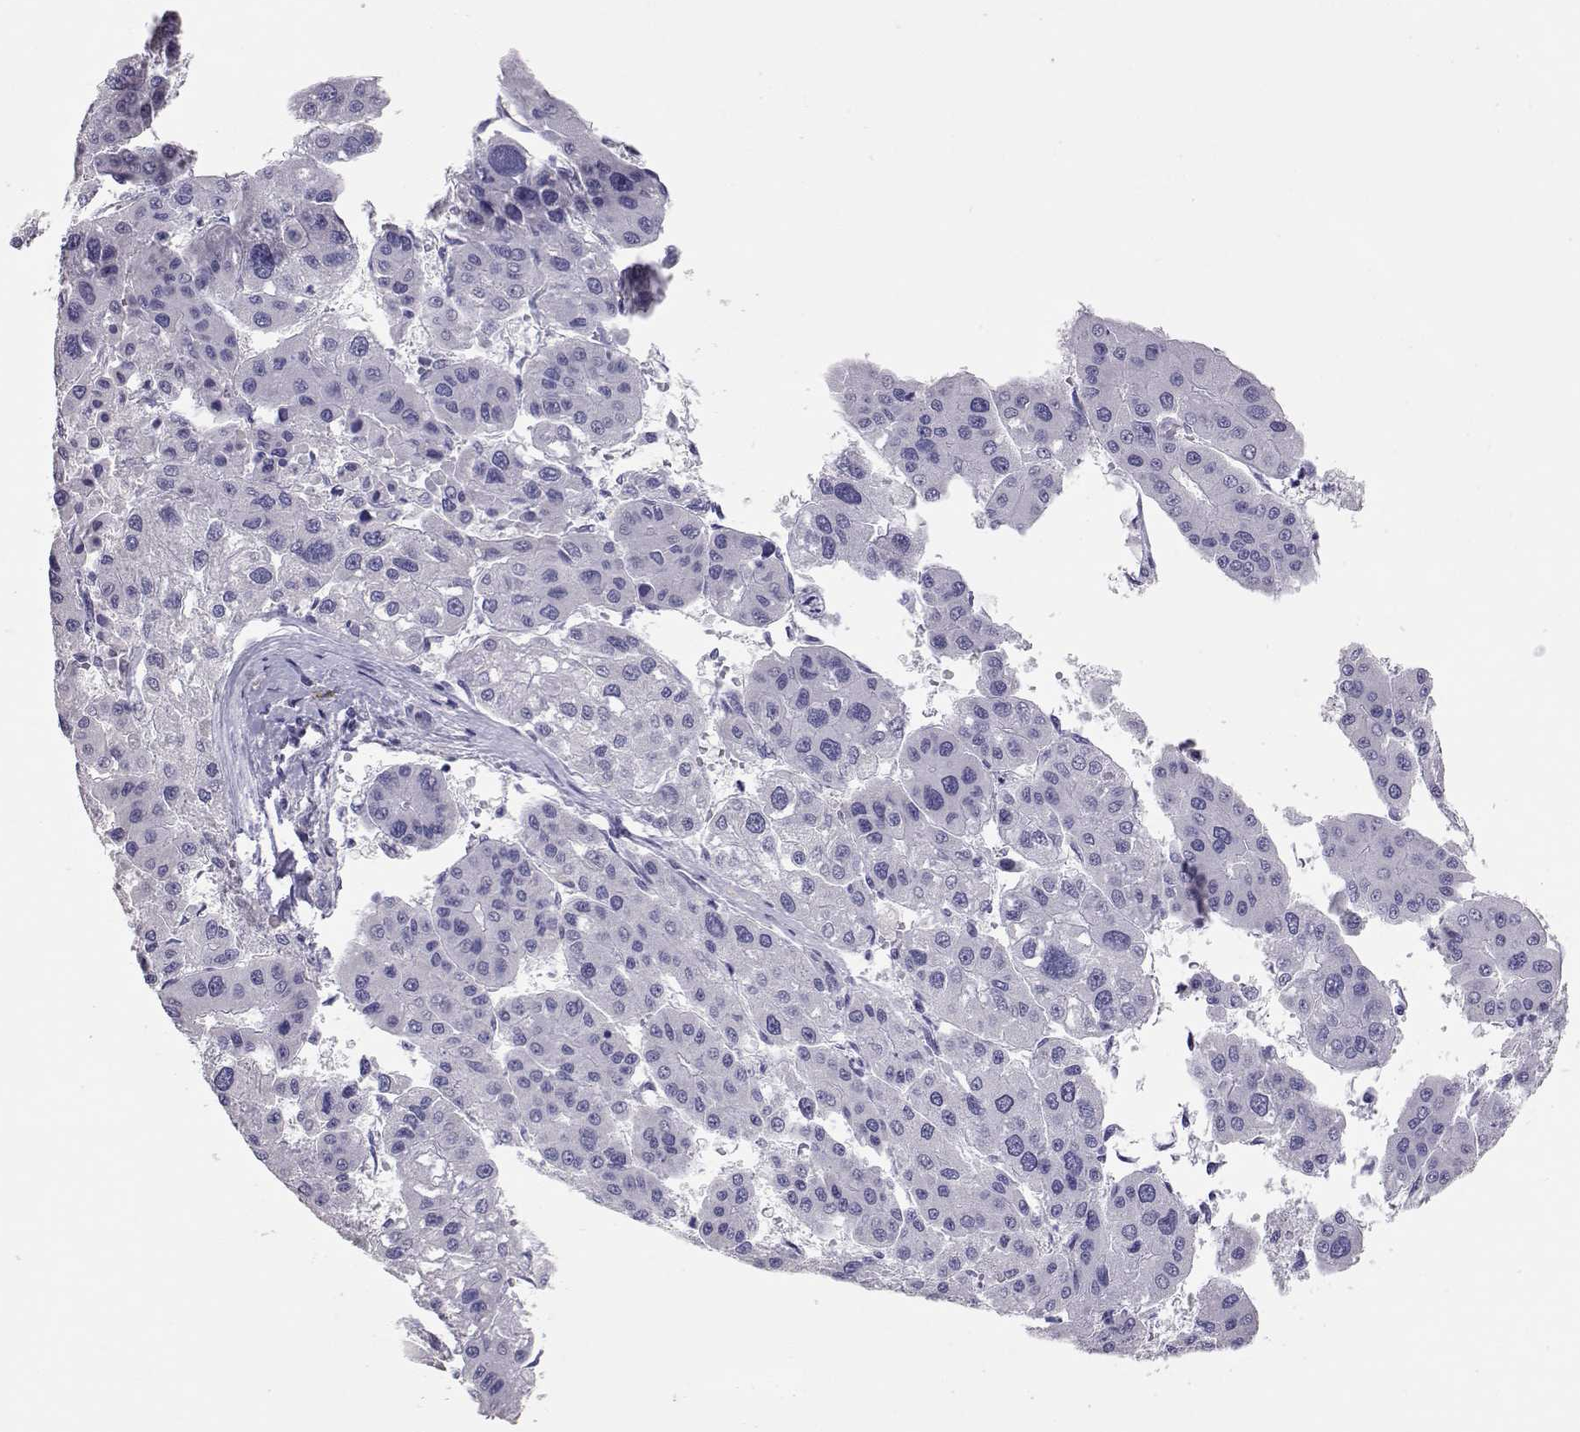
{"staining": {"intensity": "negative", "quantity": "none", "location": "none"}, "tissue": "liver cancer", "cell_type": "Tumor cells", "image_type": "cancer", "snomed": [{"axis": "morphology", "description": "Carcinoma, Hepatocellular, NOS"}, {"axis": "topography", "description": "Liver"}], "caption": "This image is of hepatocellular carcinoma (liver) stained with immunohistochemistry (IHC) to label a protein in brown with the nuclei are counter-stained blue. There is no expression in tumor cells.", "gene": "PMCH", "patient": {"sex": "male", "age": 73}}